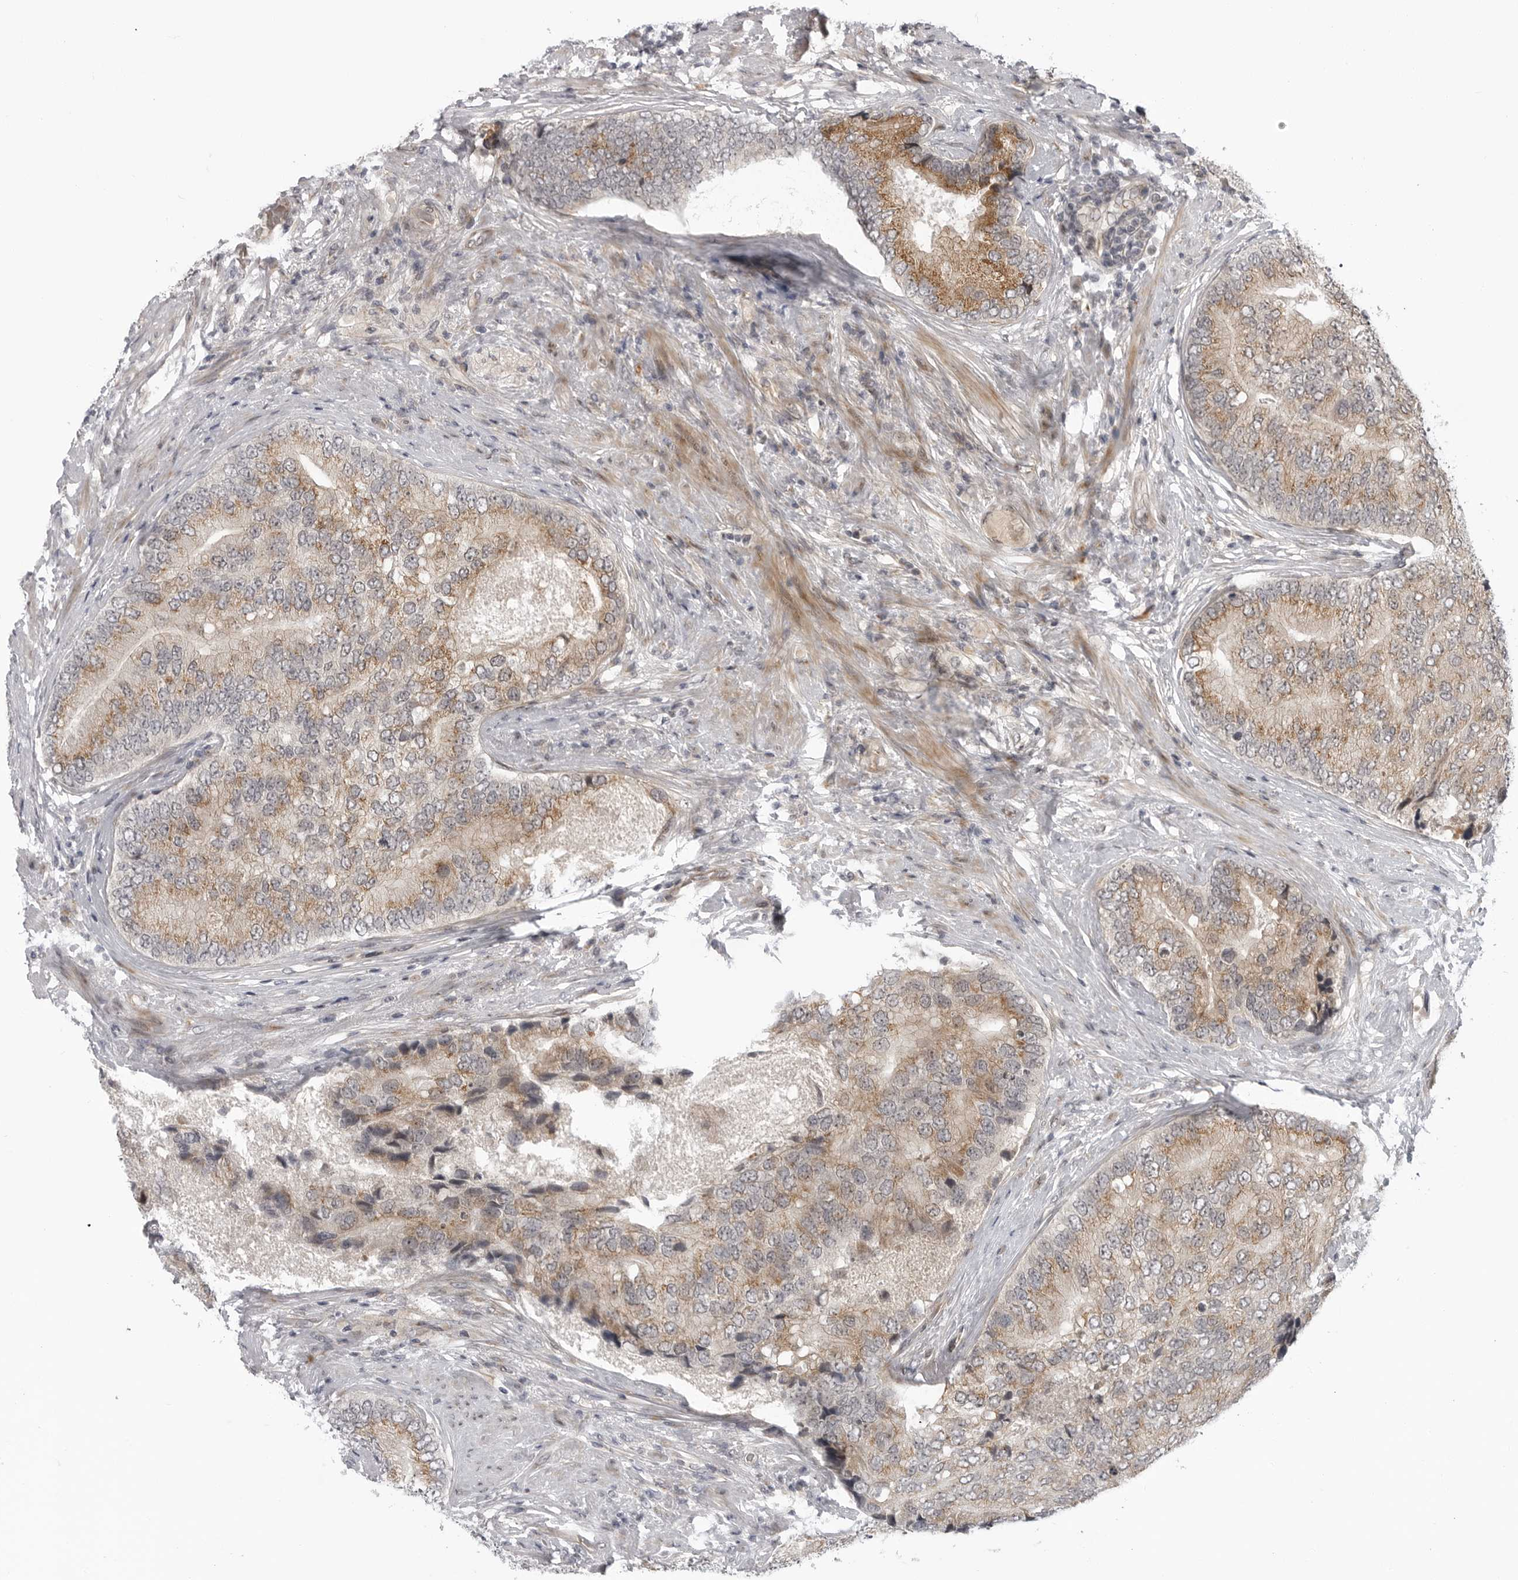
{"staining": {"intensity": "moderate", "quantity": ">75%", "location": "cytoplasmic/membranous"}, "tissue": "prostate cancer", "cell_type": "Tumor cells", "image_type": "cancer", "snomed": [{"axis": "morphology", "description": "Adenocarcinoma, High grade"}, {"axis": "topography", "description": "Prostate"}], "caption": "The immunohistochemical stain shows moderate cytoplasmic/membranous expression in tumor cells of prostate cancer tissue.", "gene": "LRRC45", "patient": {"sex": "male", "age": 70}}